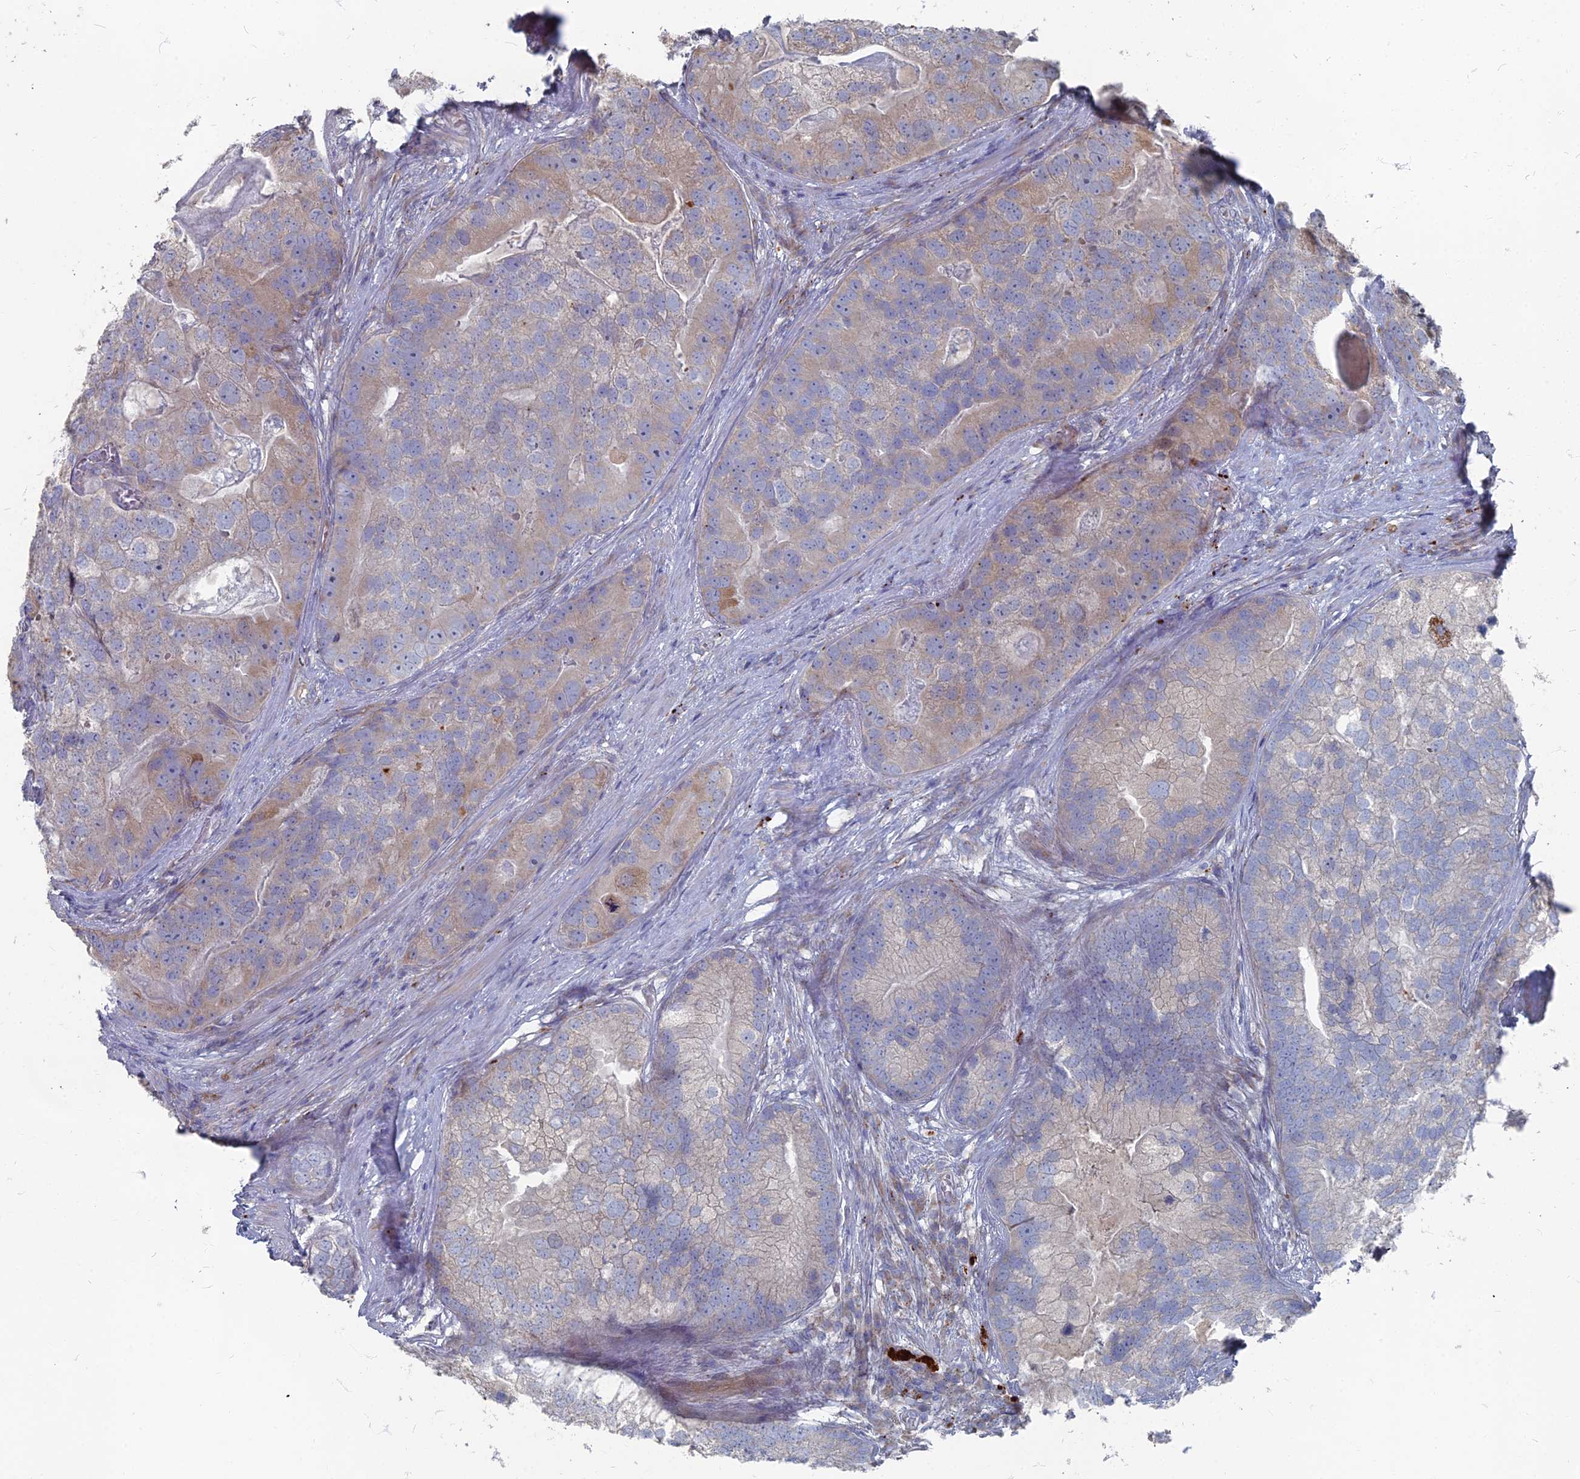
{"staining": {"intensity": "weak", "quantity": "<25%", "location": "cytoplasmic/membranous"}, "tissue": "prostate cancer", "cell_type": "Tumor cells", "image_type": "cancer", "snomed": [{"axis": "morphology", "description": "Adenocarcinoma, High grade"}, {"axis": "topography", "description": "Prostate"}], "caption": "The image displays no staining of tumor cells in adenocarcinoma (high-grade) (prostate).", "gene": "TMEM128", "patient": {"sex": "male", "age": 62}}